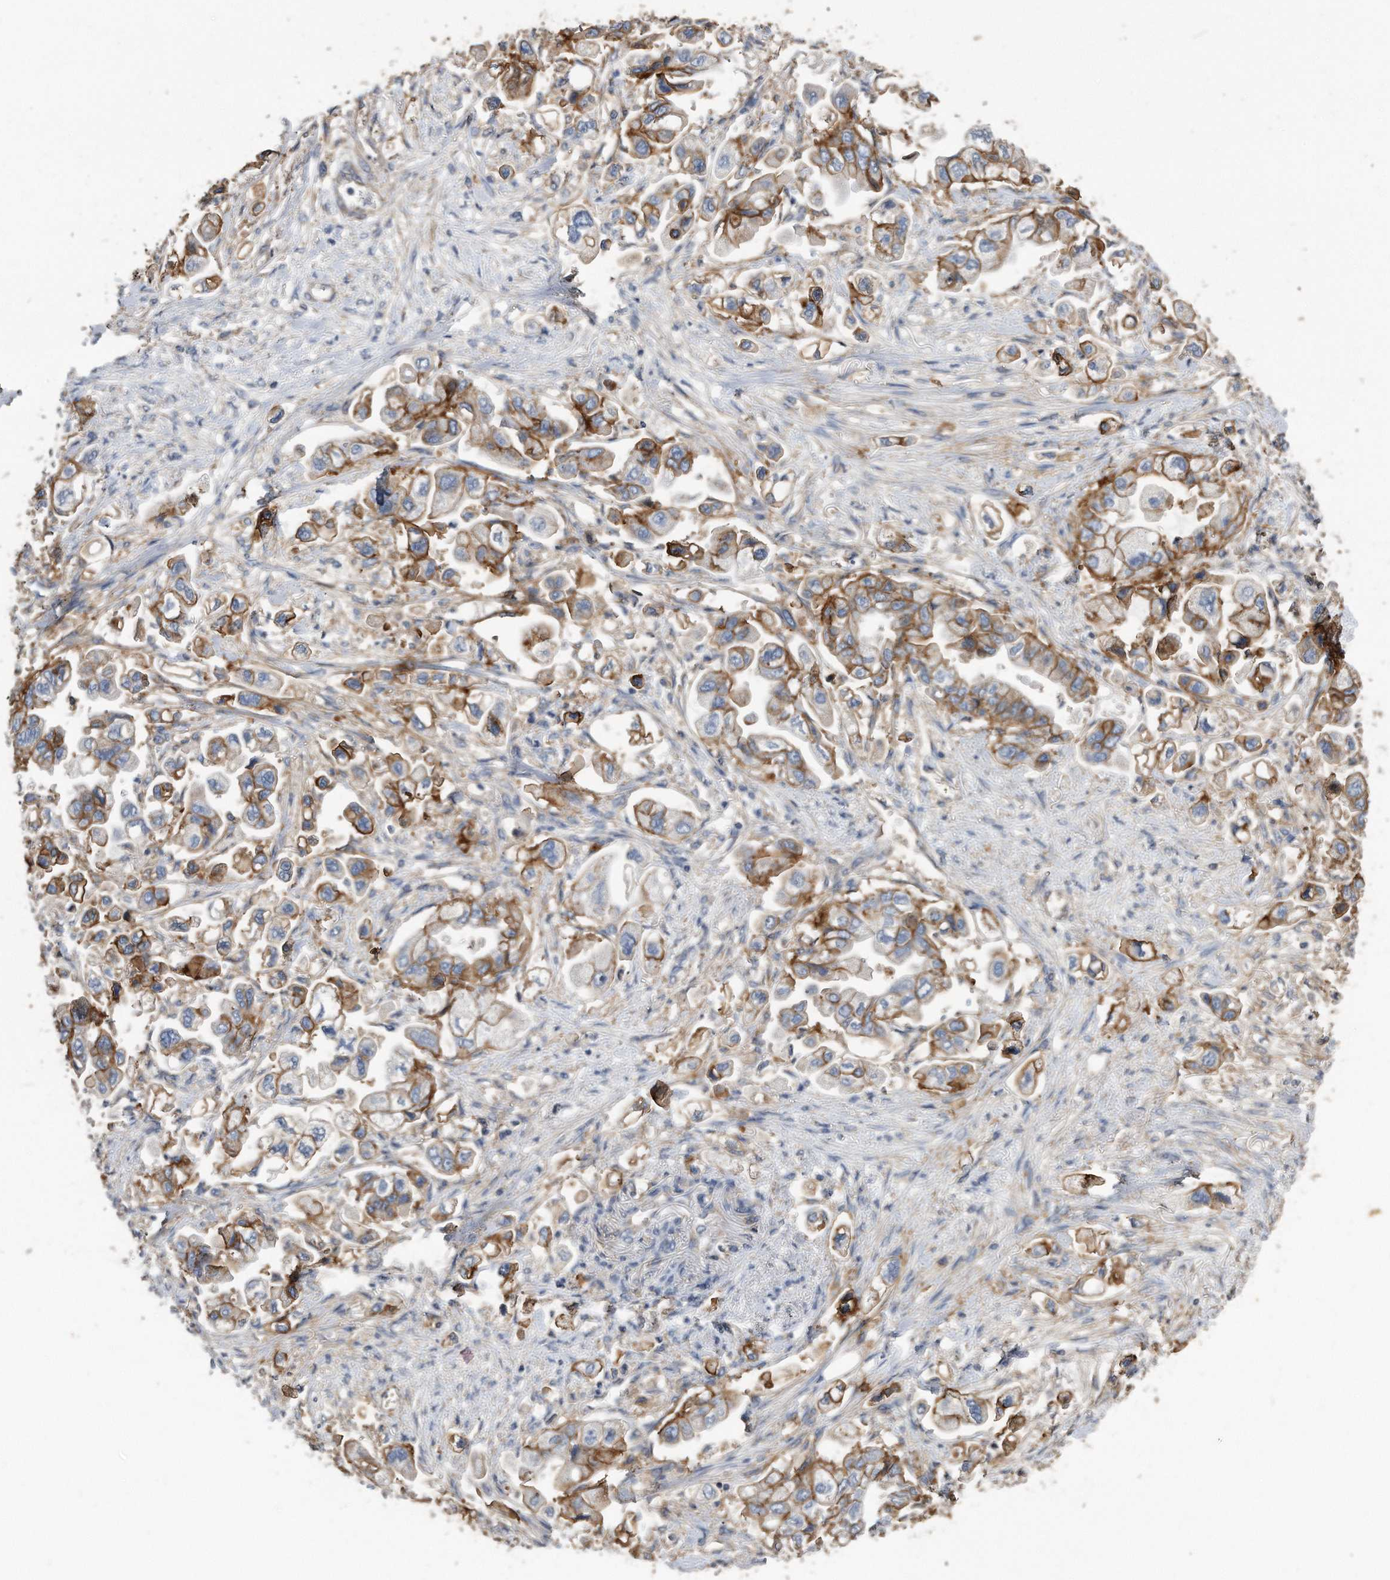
{"staining": {"intensity": "moderate", "quantity": ">75%", "location": "cytoplasmic/membranous"}, "tissue": "stomach cancer", "cell_type": "Tumor cells", "image_type": "cancer", "snomed": [{"axis": "morphology", "description": "Adenocarcinoma, NOS"}, {"axis": "topography", "description": "Stomach"}], "caption": "Protein staining exhibits moderate cytoplasmic/membranous positivity in approximately >75% of tumor cells in stomach adenocarcinoma.", "gene": "CDCP1", "patient": {"sex": "male", "age": 62}}